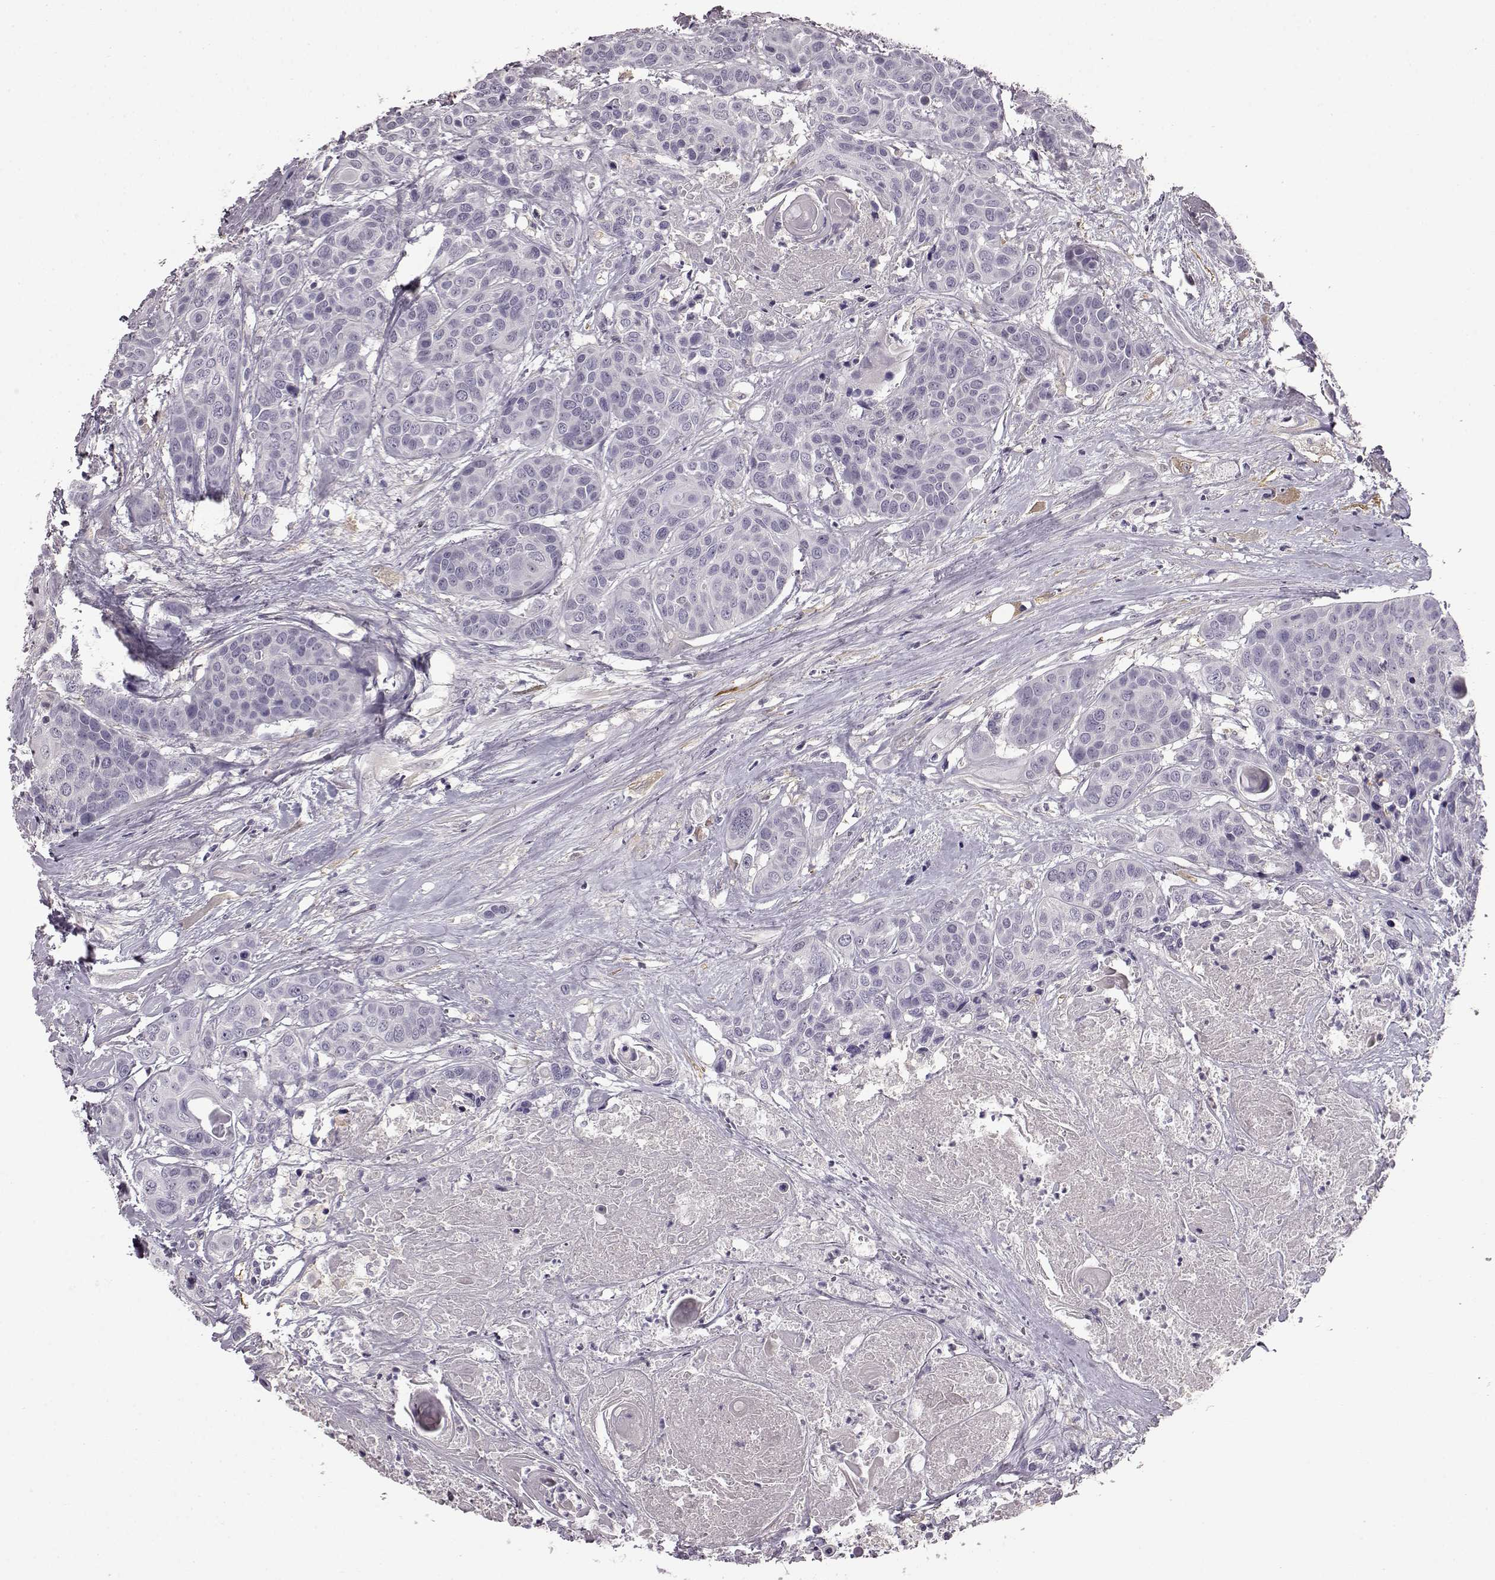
{"staining": {"intensity": "negative", "quantity": "none", "location": "none"}, "tissue": "head and neck cancer", "cell_type": "Tumor cells", "image_type": "cancer", "snomed": [{"axis": "morphology", "description": "Squamous cell carcinoma, NOS"}, {"axis": "topography", "description": "Oral tissue"}, {"axis": "topography", "description": "Head-Neck"}], "caption": "Tumor cells are negative for brown protein staining in head and neck cancer (squamous cell carcinoma).", "gene": "KRT85", "patient": {"sex": "male", "age": 56}}